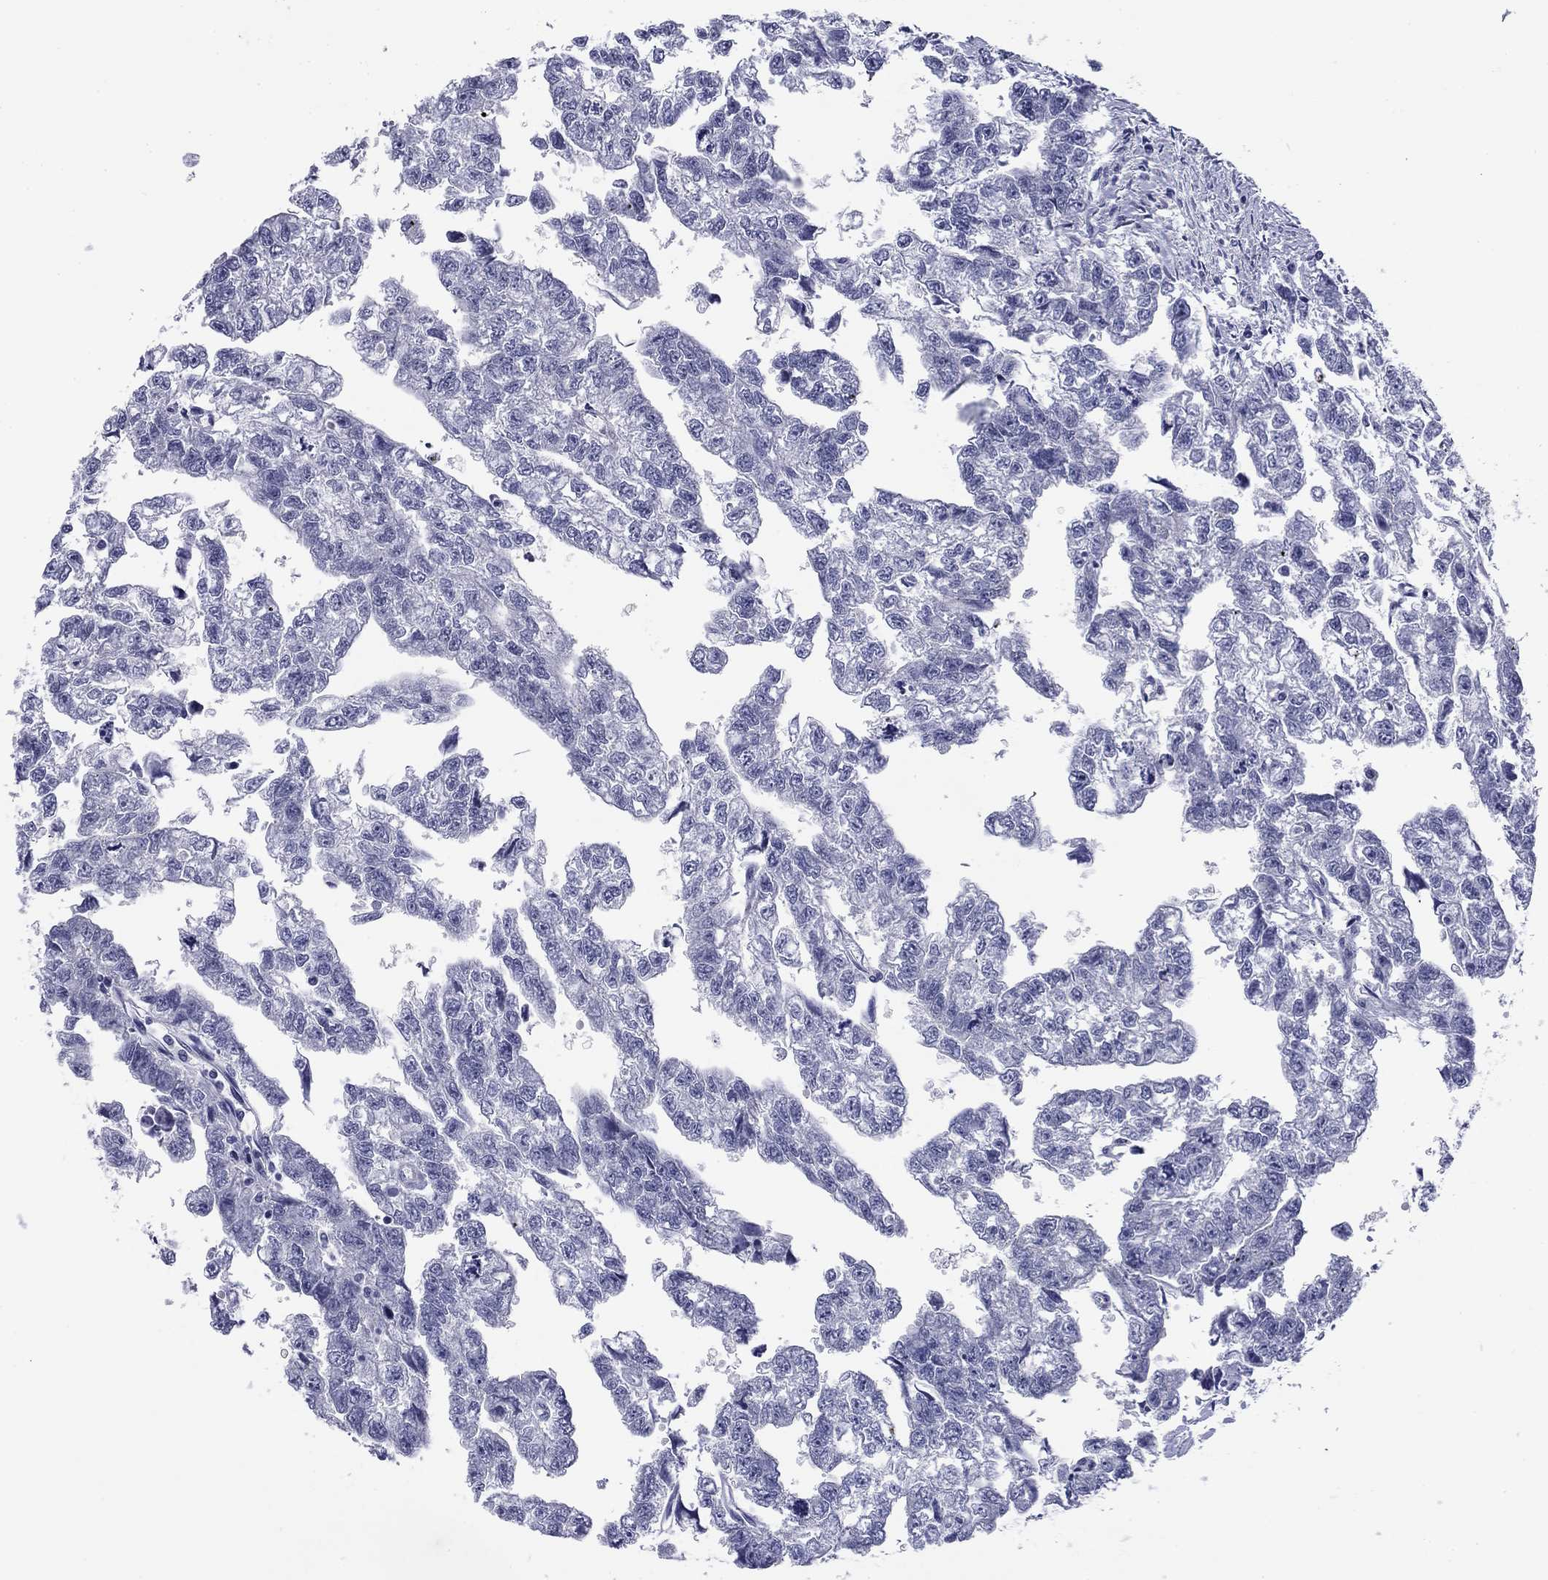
{"staining": {"intensity": "negative", "quantity": "none", "location": "none"}, "tissue": "testis cancer", "cell_type": "Tumor cells", "image_type": "cancer", "snomed": [{"axis": "morphology", "description": "Carcinoma, Embryonal, NOS"}, {"axis": "morphology", "description": "Teratoma, malignant, NOS"}, {"axis": "topography", "description": "Testis"}], "caption": "Tumor cells show no significant protein staining in testis cancer (malignant teratoma). The staining was performed using DAB (3,3'-diaminobenzidine) to visualize the protein expression in brown, while the nuclei were stained in blue with hematoxylin (Magnification: 20x).", "gene": "ABCC2", "patient": {"sex": "male", "age": 44}}